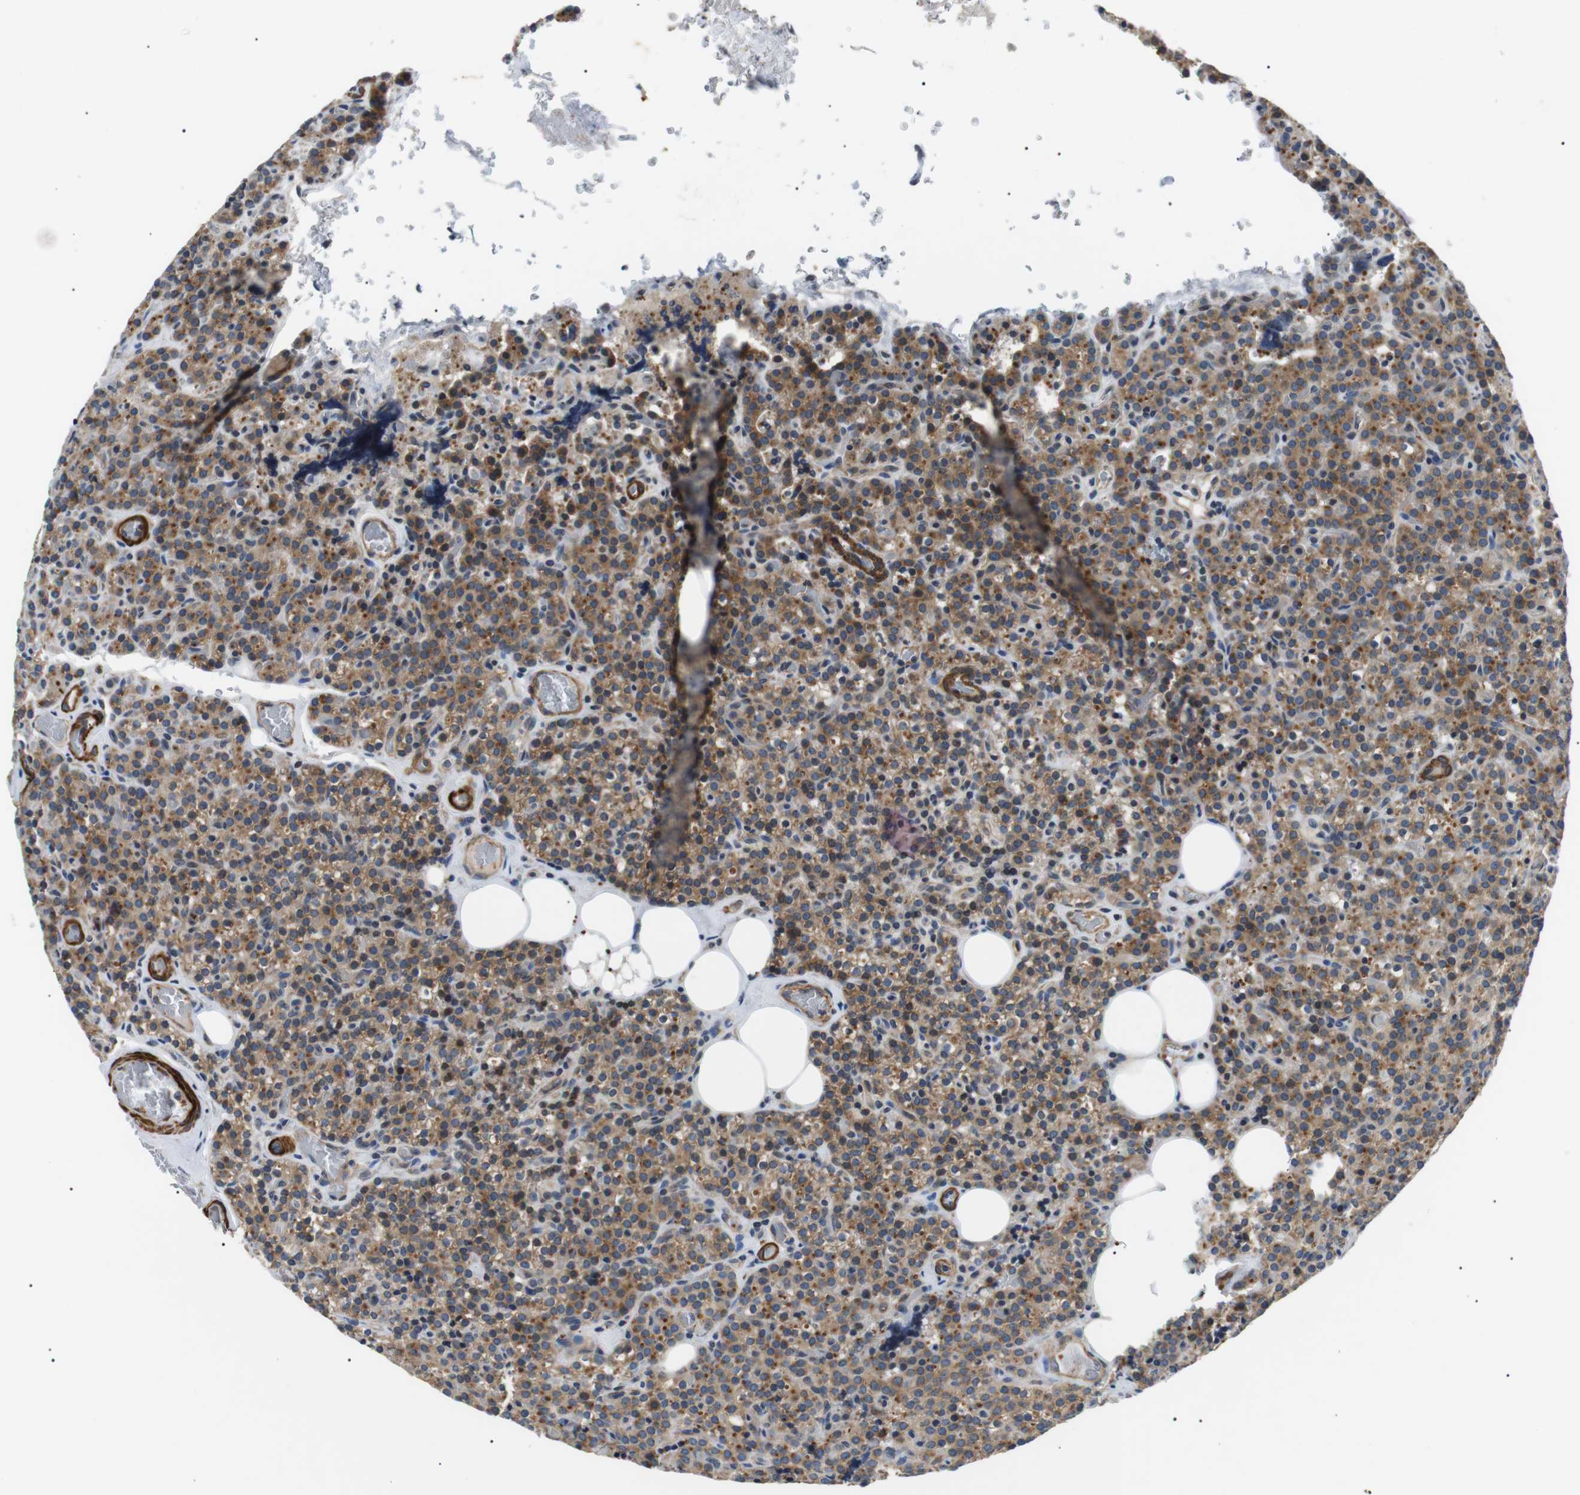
{"staining": {"intensity": "moderate", "quantity": ">75%", "location": "cytoplasmic/membranous"}, "tissue": "parathyroid gland", "cell_type": "Glandular cells", "image_type": "normal", "snomed": [{"axis": "morphology", "description": "Normal tissue, NOS"}, {"axis": "topography", "description": "Parathyroid gland"}], "caption": "Immunohistochemistry (IHC) (DAB (3,3'-diaminobenzidine)) staining of benign parathyroid gland demonstrates moderate cytoplasmic/membranous protein positivity in approximately >75% of glandular cells. (DAB (3,3'-diaminobenzidine) IHC, brown staining for protein, blue staining for nuclei).", "gene": "DIPK1A", "patient": {"sex": "female", "age": 47}}